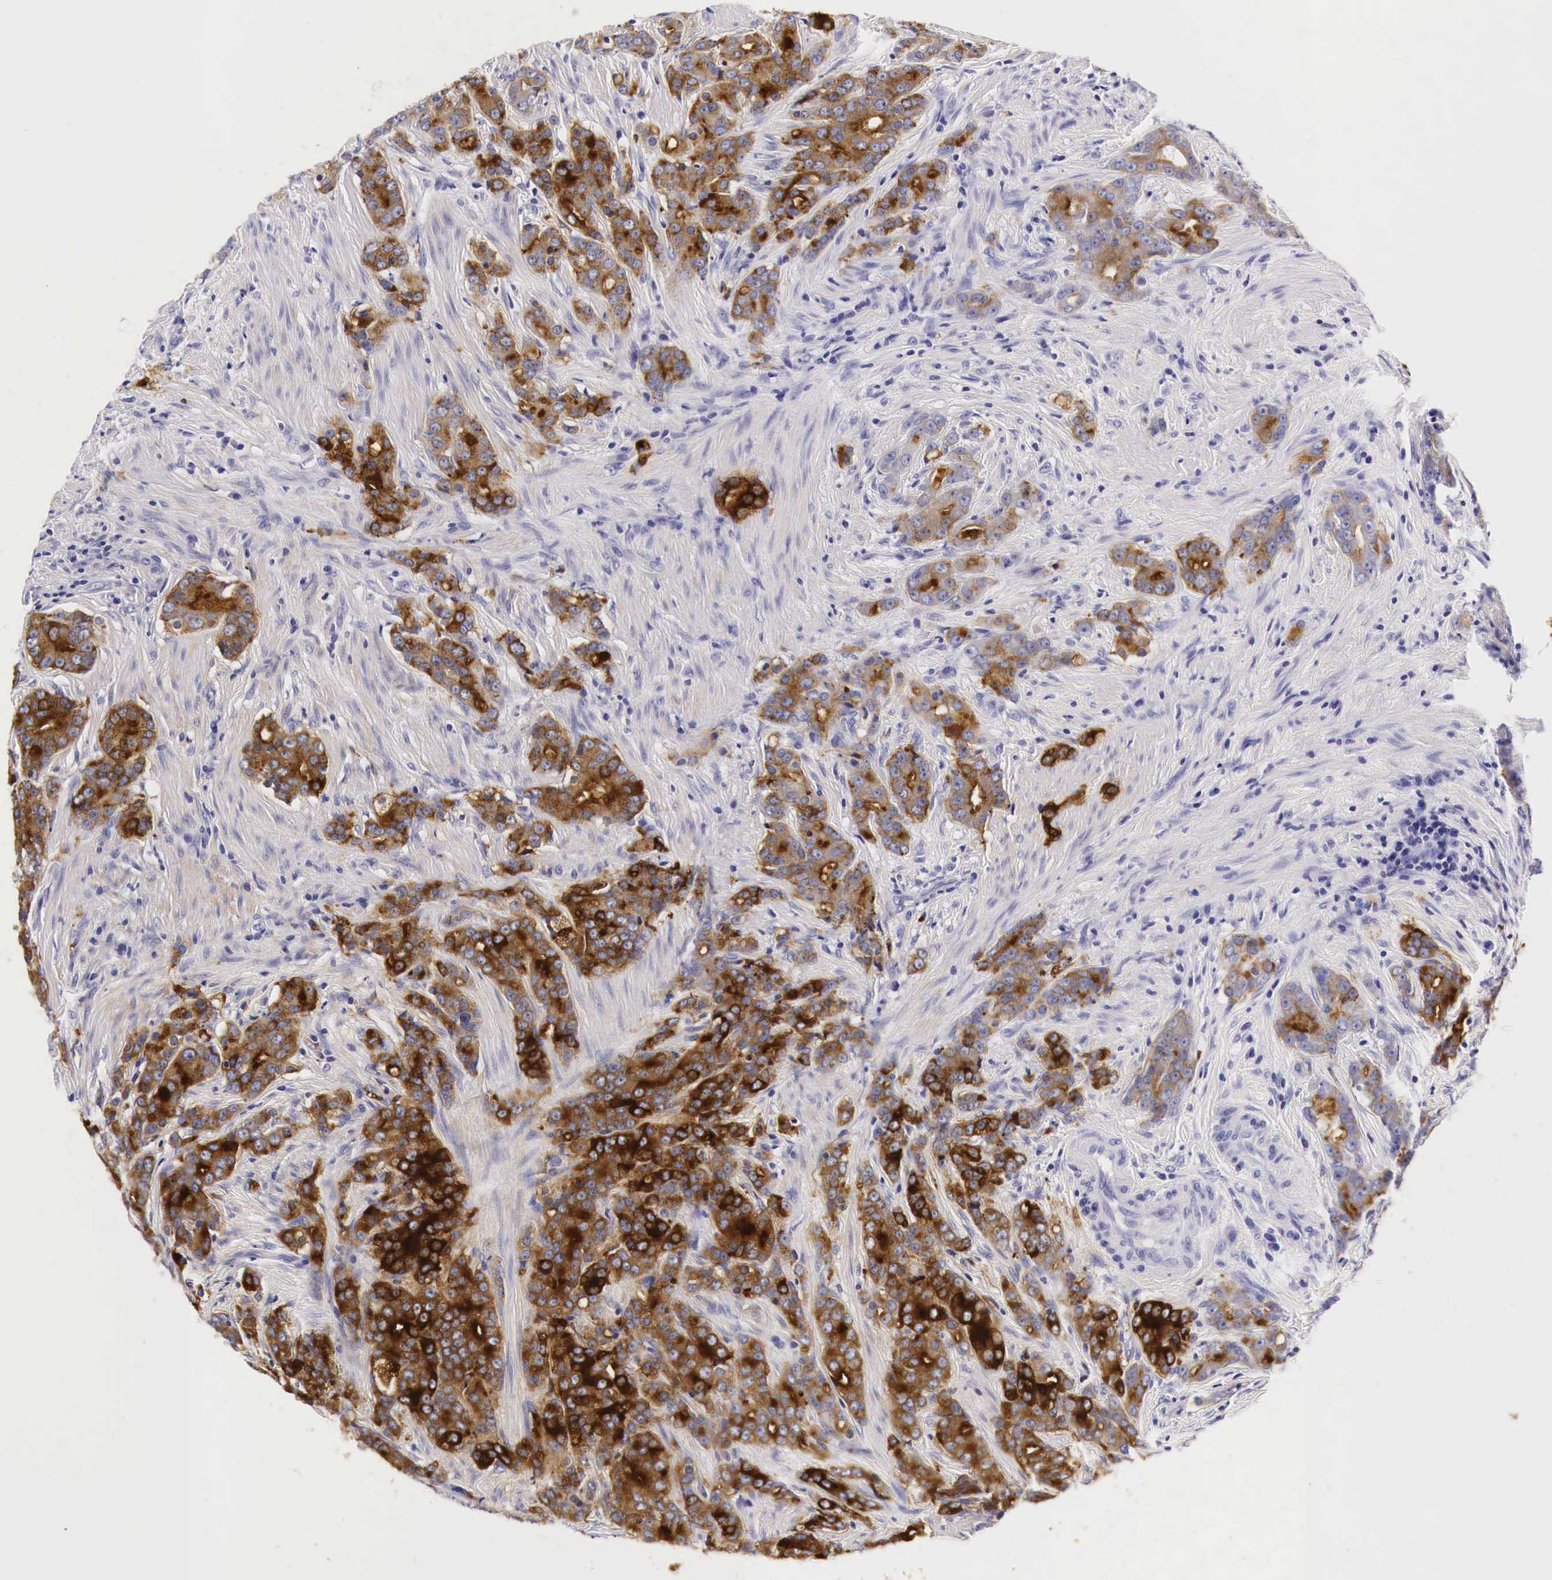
{"staining": {"intensity": "strong", "quantity": ">75%", "location": "cytoplasmic/membranous"}, "tissue": "prostate cancer", "cell_type": "Tumor cells", "image_type": "cancer", "snomed": [{"axis": "morphology", "description": "Adenocarcinoma, Medium grade"}, {"axis": "topography", "description": "Prostate"}], "caption": "About >75% of tumor cells in prostate adenocarcinoma (medium-grade) reveal strong cytoplasmic/membranous protein positivity as visualized by brown immunohistochemical staining.", "gene": "ACP3", "patient": {"sex": "male", "age": 59}}